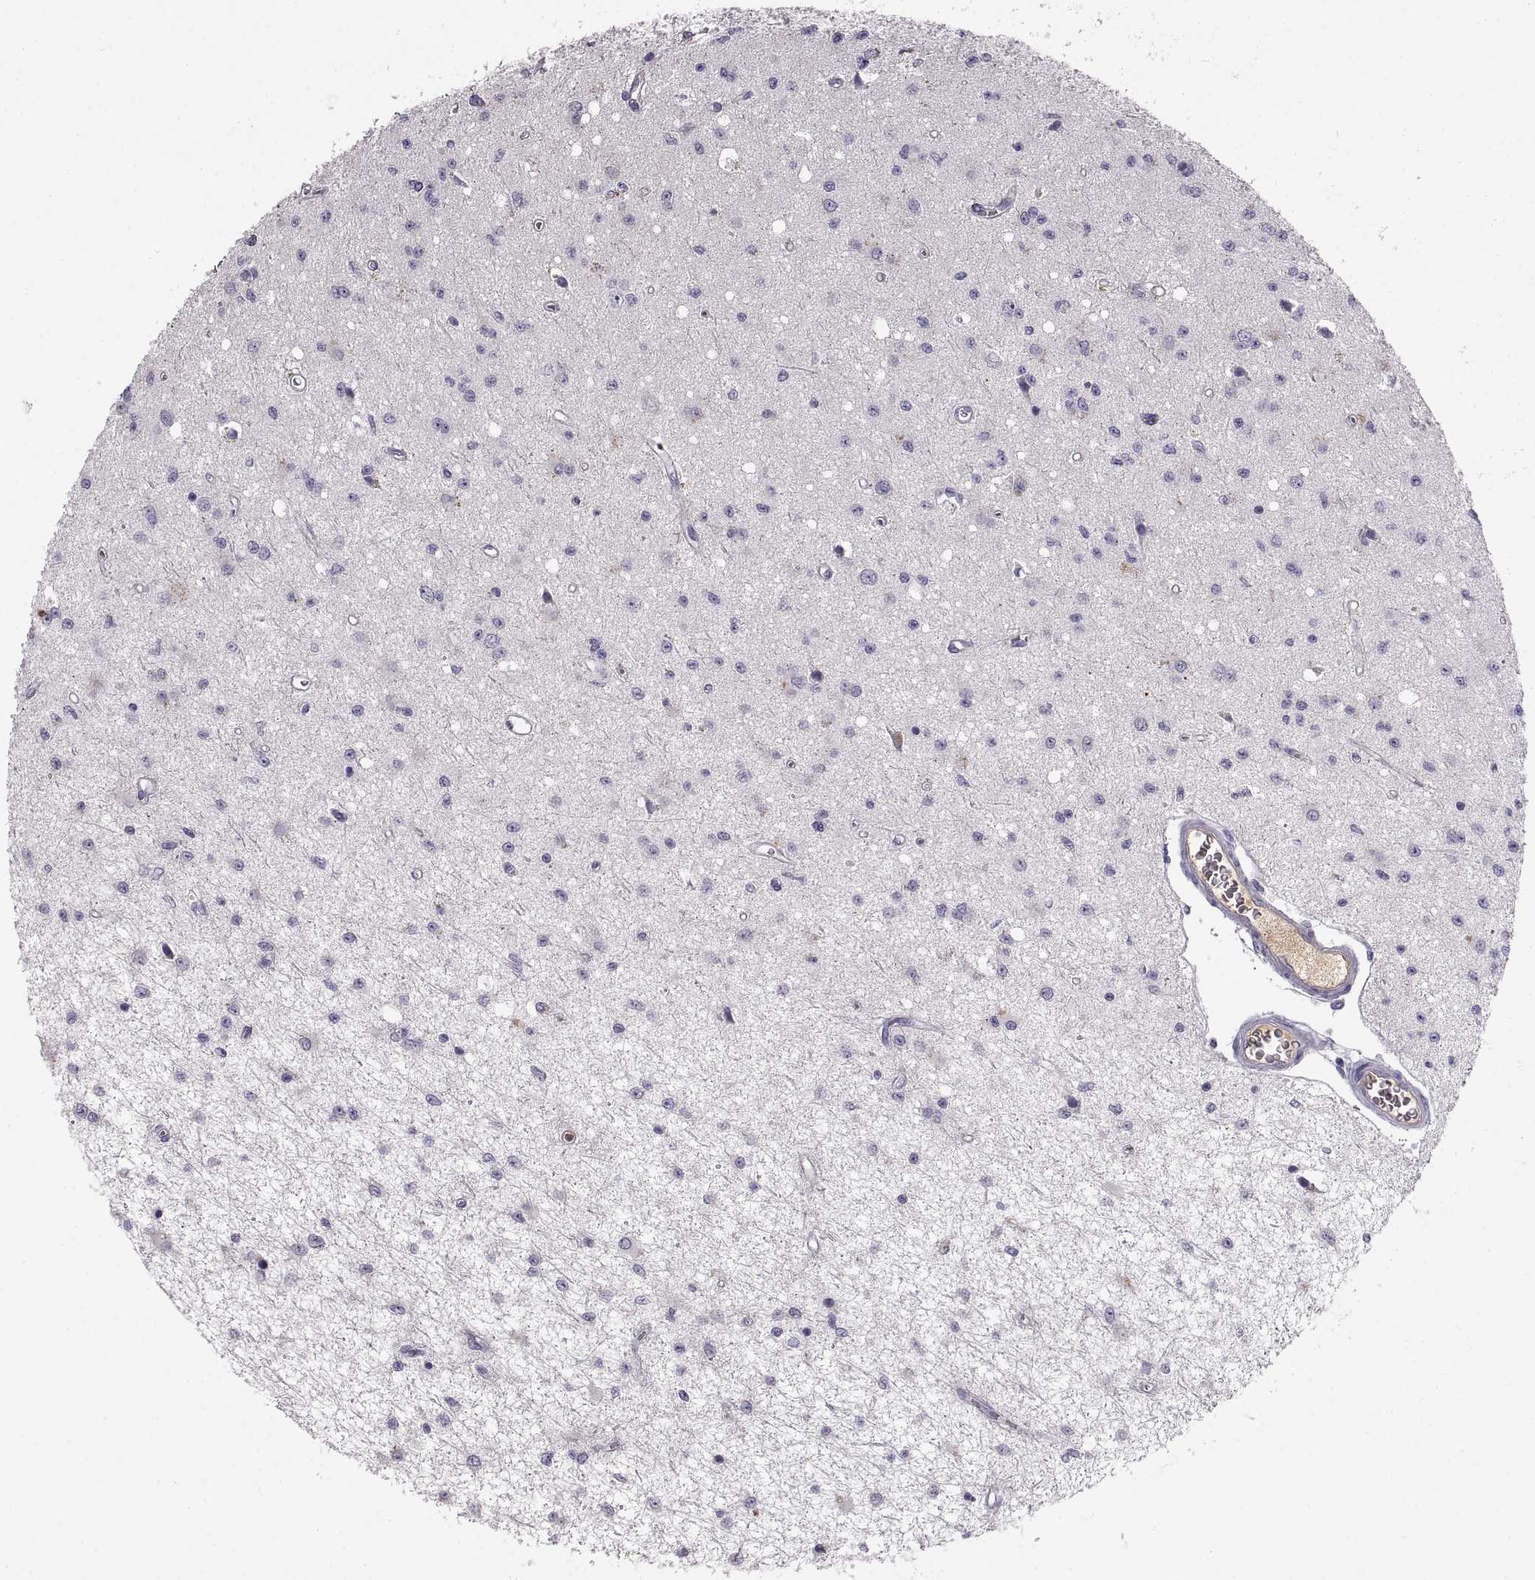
{"staining": {"intensity": "negative", "quantity": "none", "location": "none"}, "tissue": "glioma", "cell_type": "Tumor cells", "image_type": "cancer", "snomed": [{"axis": "morphology", "description": "Glioma, malignant, Low grade"}, {"axis": "topography", "description": "Brain"}], "caption": "Malignant low-grade glioma was stained to show a protein in brown. There is no significant staining in tumor cells.", "gene": "ADAM32", "patient": {"sex": "female", "age": 45}}